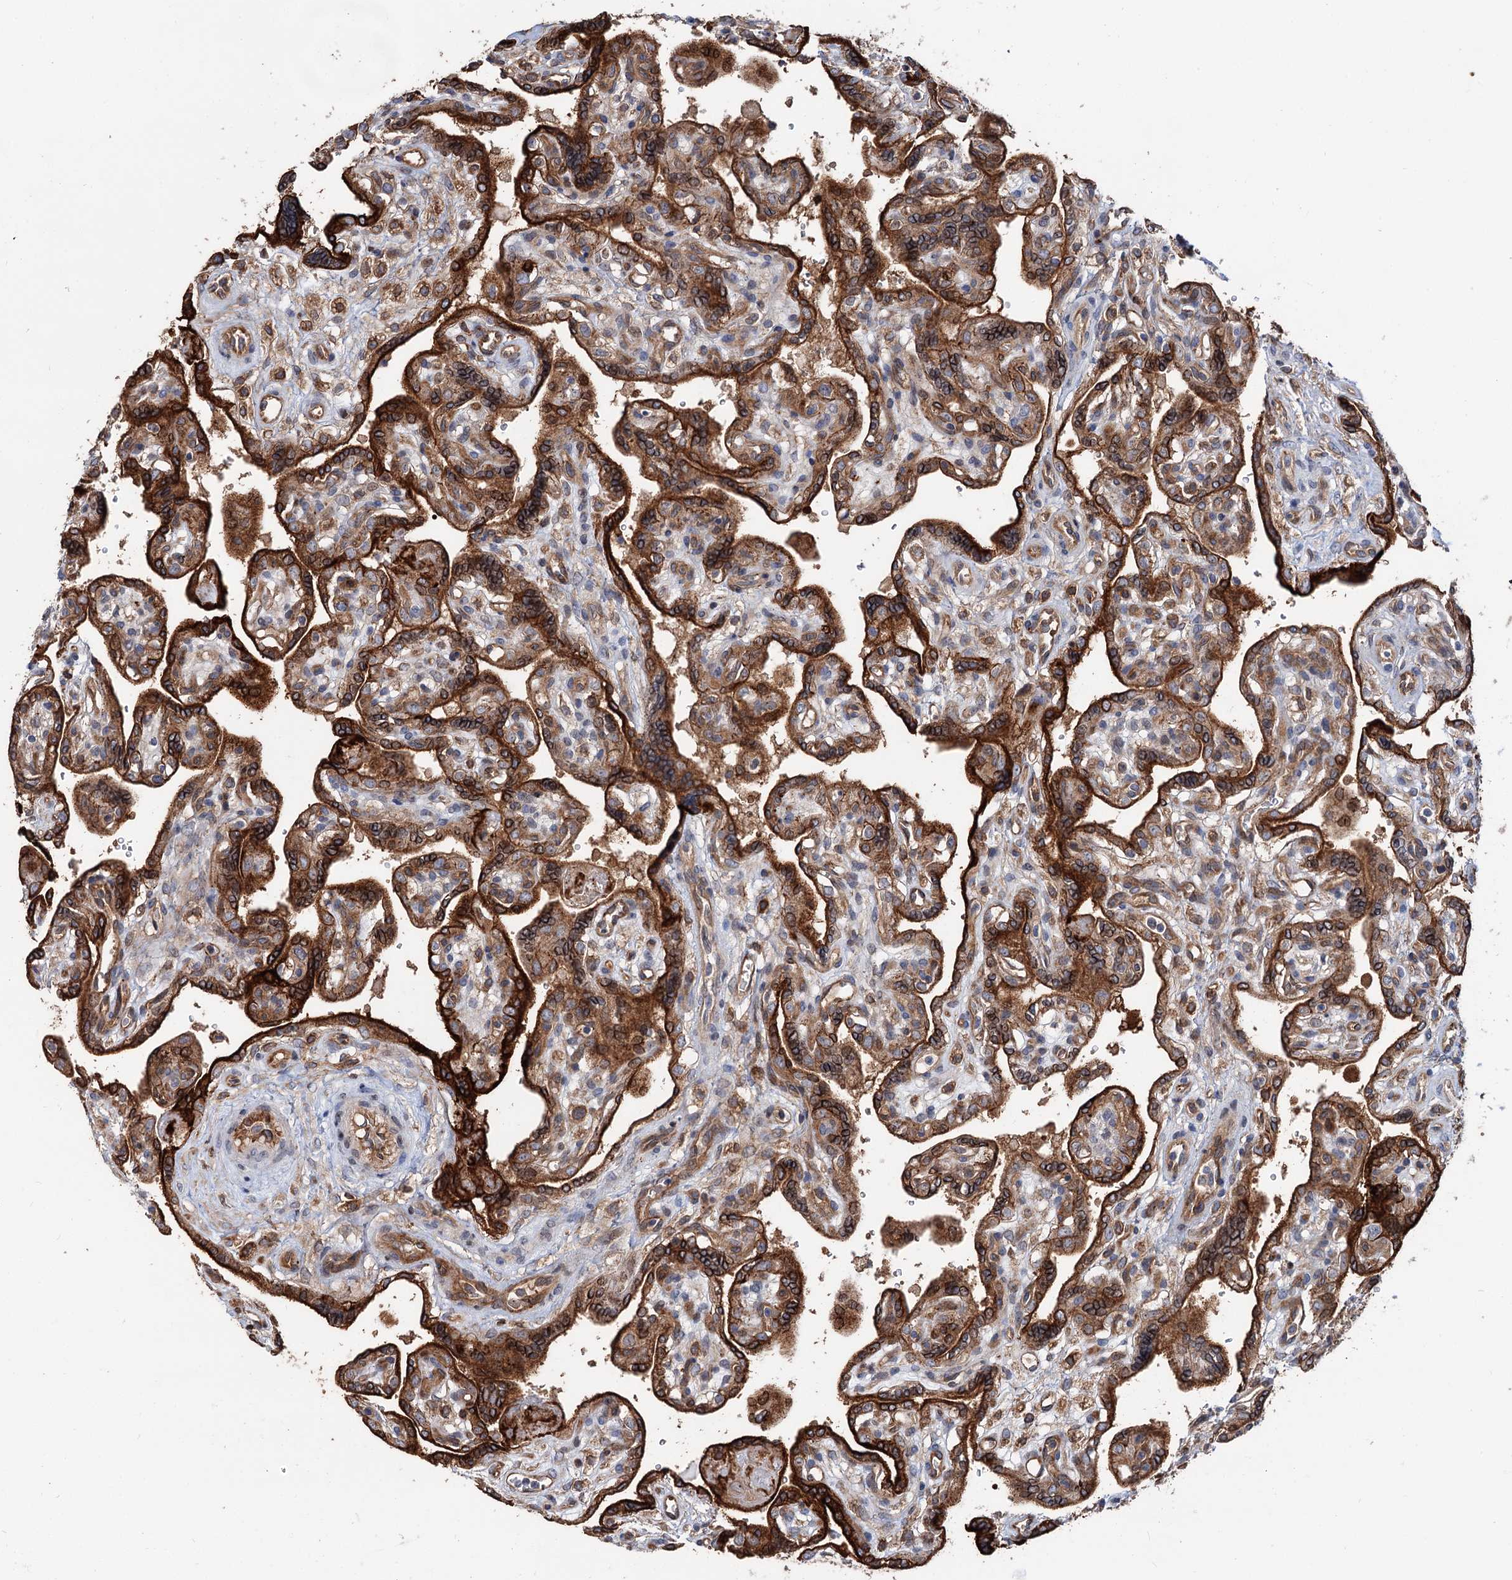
{"staining": {"intensity": "strong", "quantity": ">75%", "location": "cytoplasmic/membranous"}, "tissue": "placenta", "cell_type": "Trophoblastic cells", "image_type": "normal", "snomed": [{"axis": "morphology", "description": "Normal tissue, NOS"}, {"axis": "topography", "description": "Placenta"}], "caption": "High-power microscopy captured an immunohistochemistry histopathology image of unremarkable placenta, revealing strong cytoplasmic/membranous expression in about >75% of trophoblastic cells.", "gene": "PTDSS2", "patient": {"sex": "female", "age": 39}}